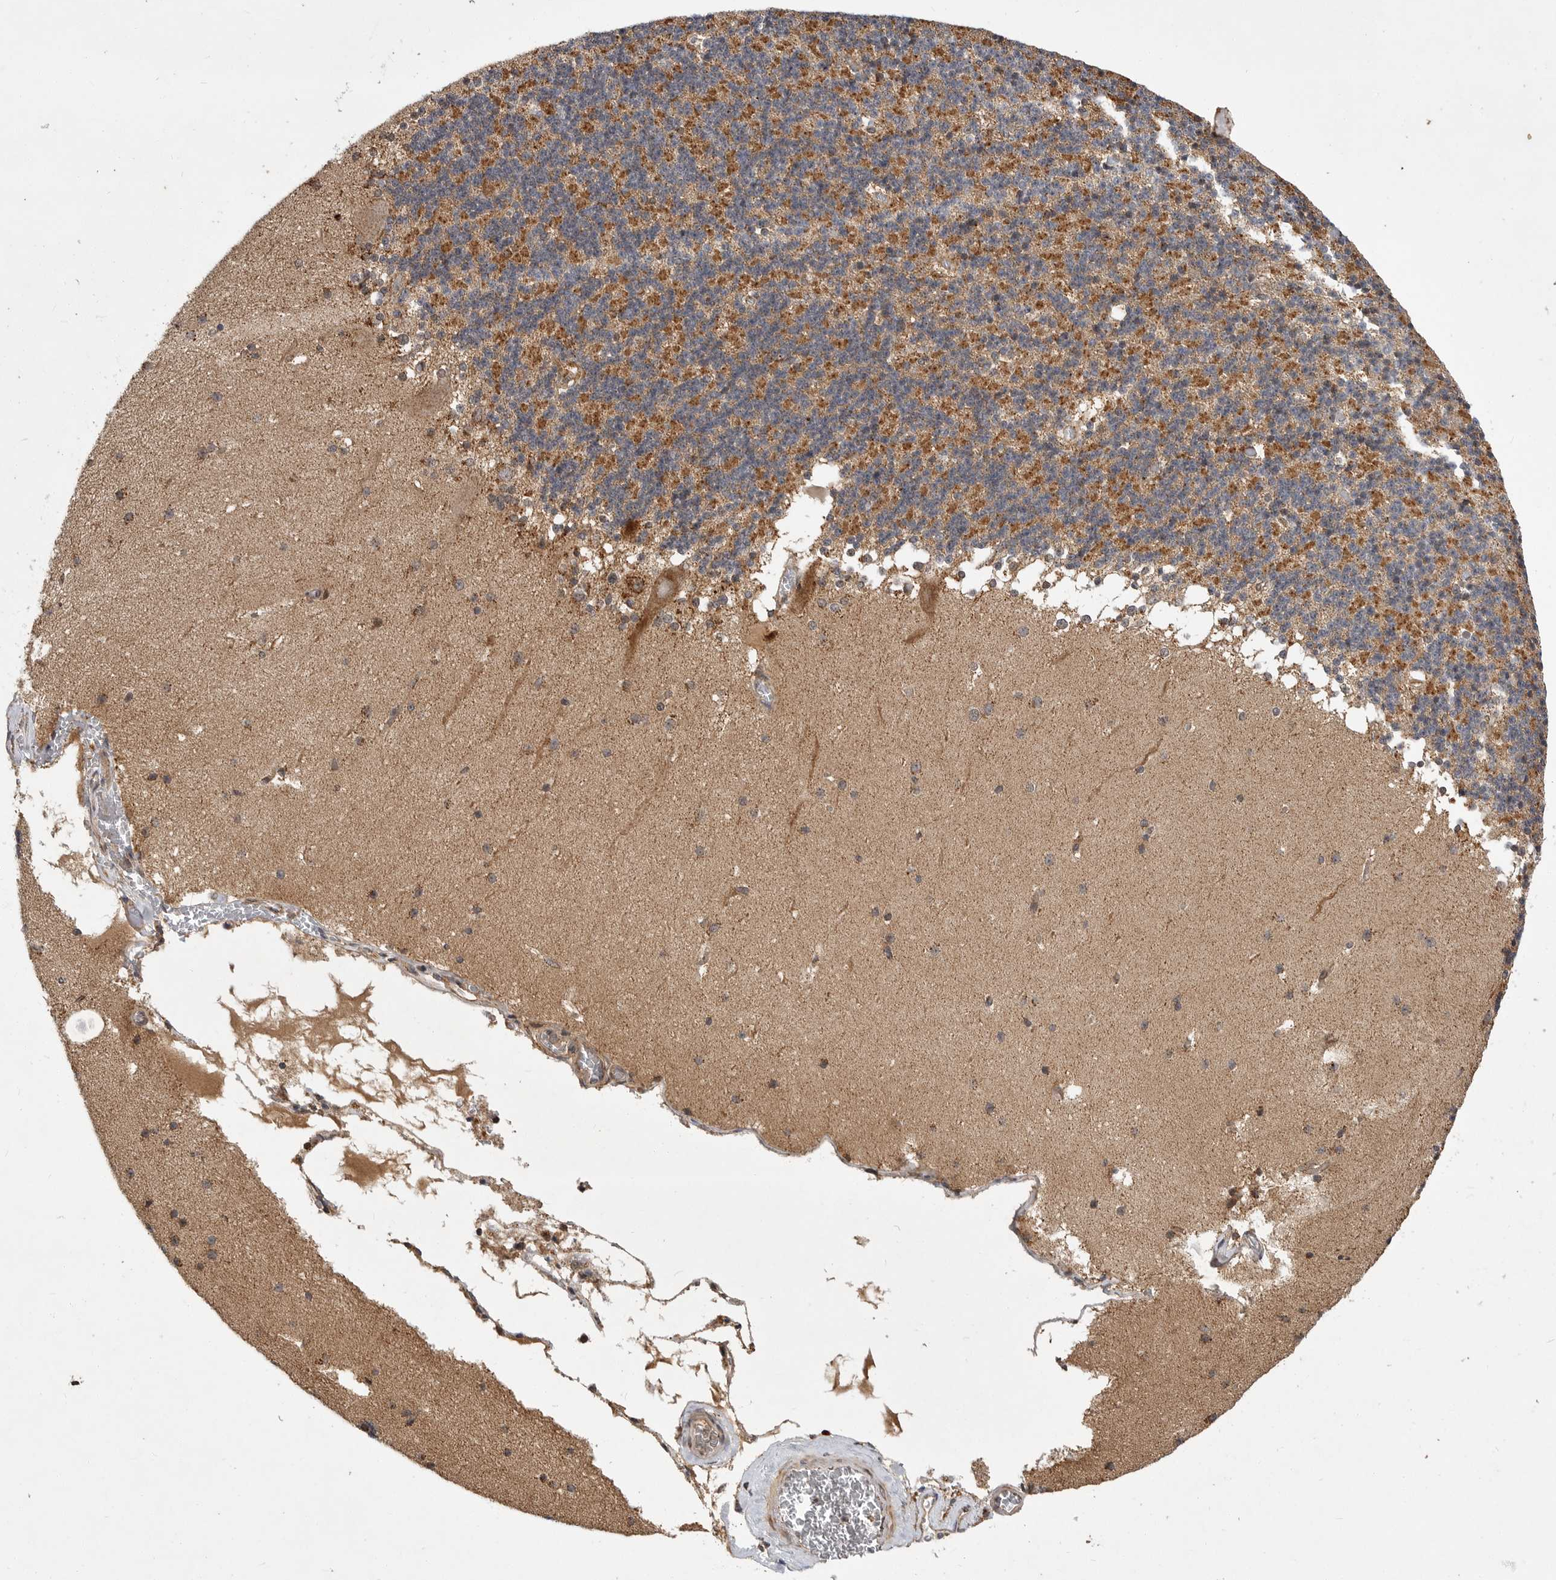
{"staining": {"intensity": "moderate", "quantity": ">75%", "location": "cytoplasmic/membranous"}, "tissue": "cerebellum", "cell_type": "Cells in granular layer", "image_type": "normal", "snomed": [{"axis": "morphology", "description": "Normal tissue, NOS"}, {"axis": "topography", "description": "Cerebellum"}], "caption": "Protein staining of benign cerebellum displays moderate cytoplasmic/membranous expression in about >75% of cells in granular layer. (brown staining indicates protein expression, while blue staining denotes nuclei).", "gene": "KYAT3", "patient": {"sex": "female", "age": 19}}